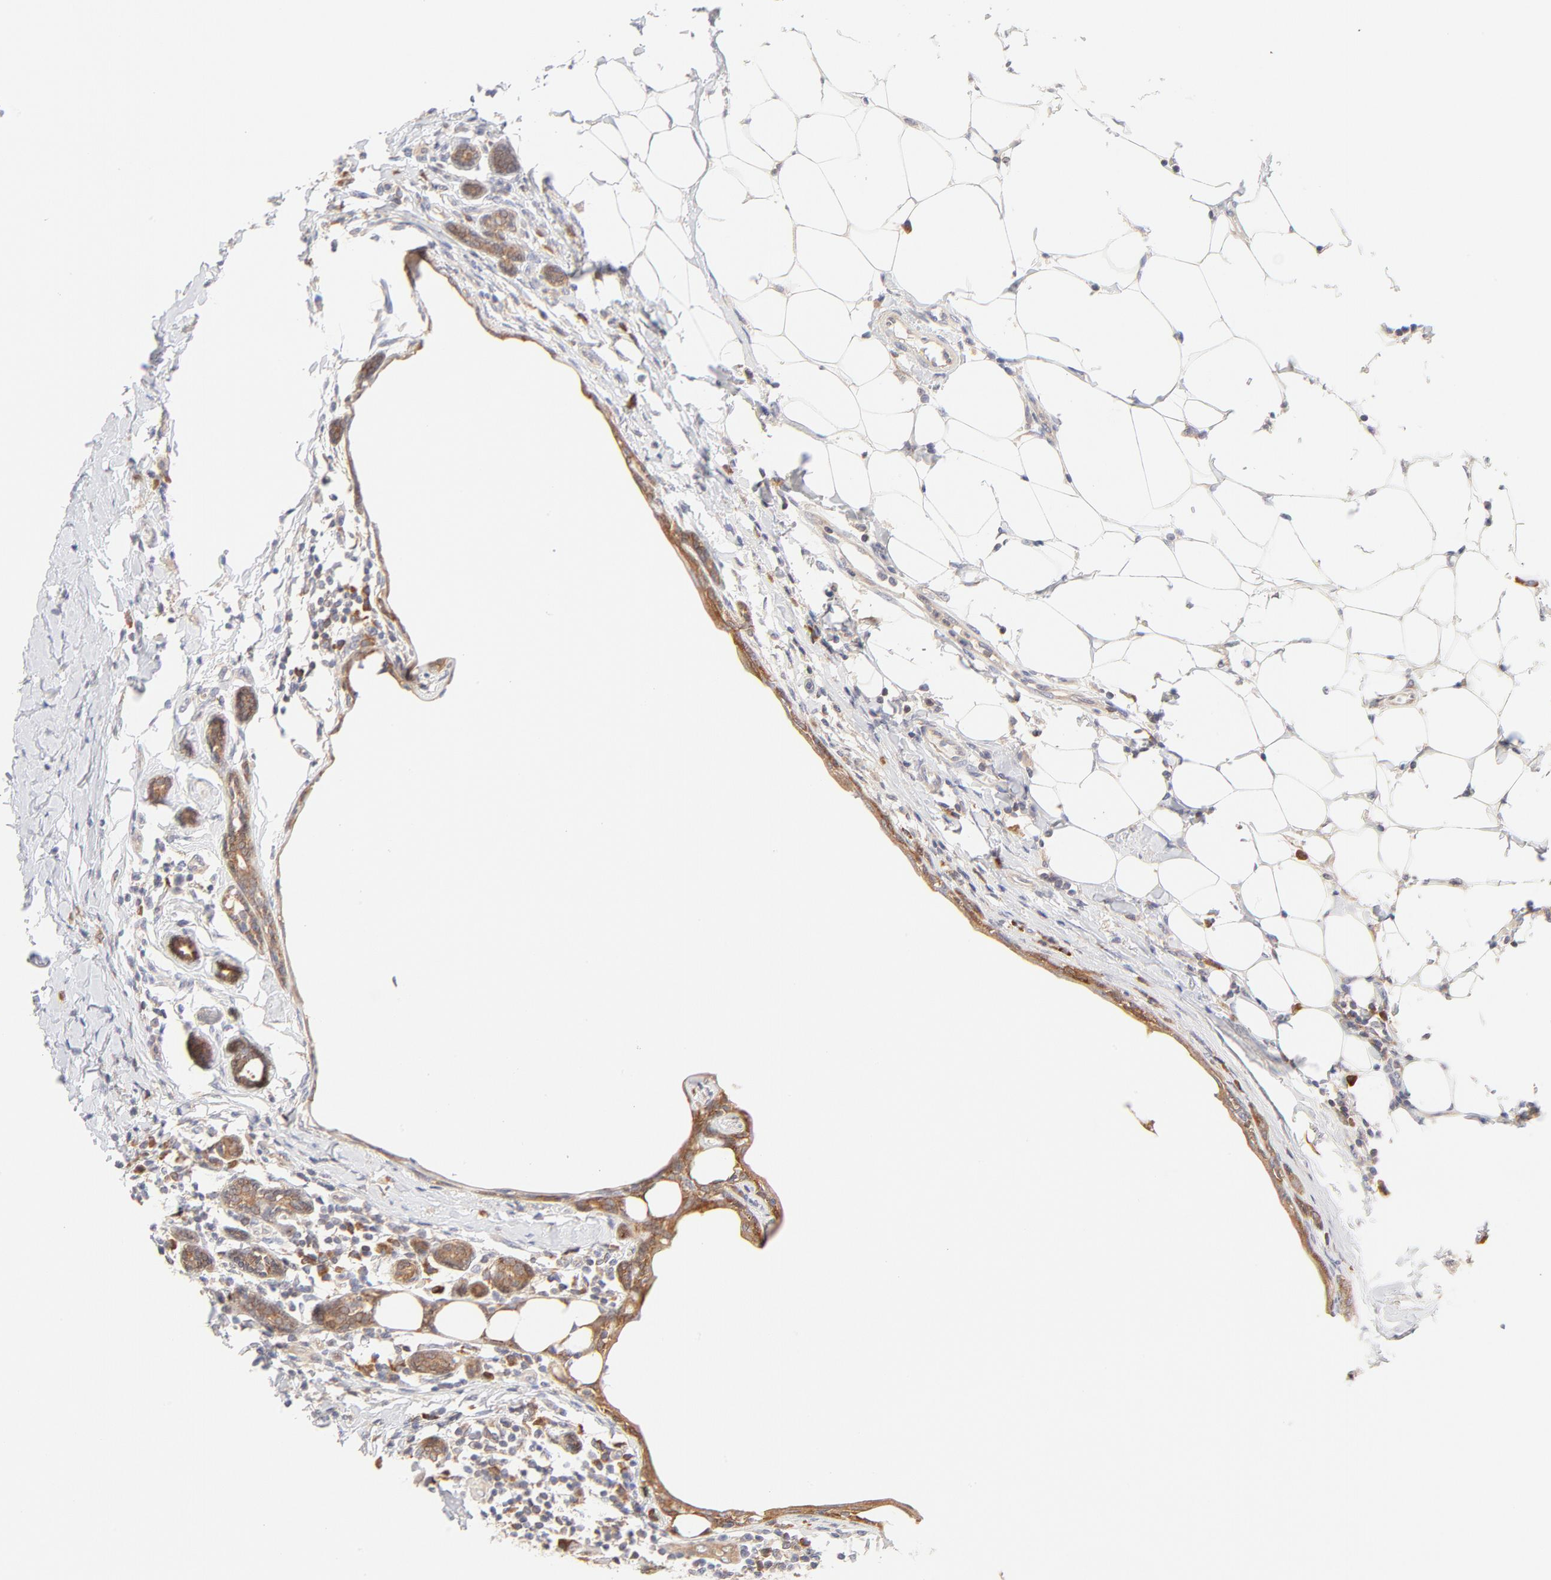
{"staining": {"intensity": "moderate", "quantity": ">75%", "location": "cytoplasmic/membranous"}, "tissue": "breast cancer", "cell_type": "Tumor cells", "image_type": "cancer", "snomed": [{"axis": "morphology", "description": "Duct carcinoma"}, {"axis": "topography", "description": "Breast"}], "caption": "Breast cancer (invasive ductal carcinoma) tissue shows moderate cytoplasmic/membranous positivity in approximately >75% of tumor cells, visualized by immunohistochemistry.", "gene": "RPS6KA1", "patient": {"sex": "female", "age": 40}}